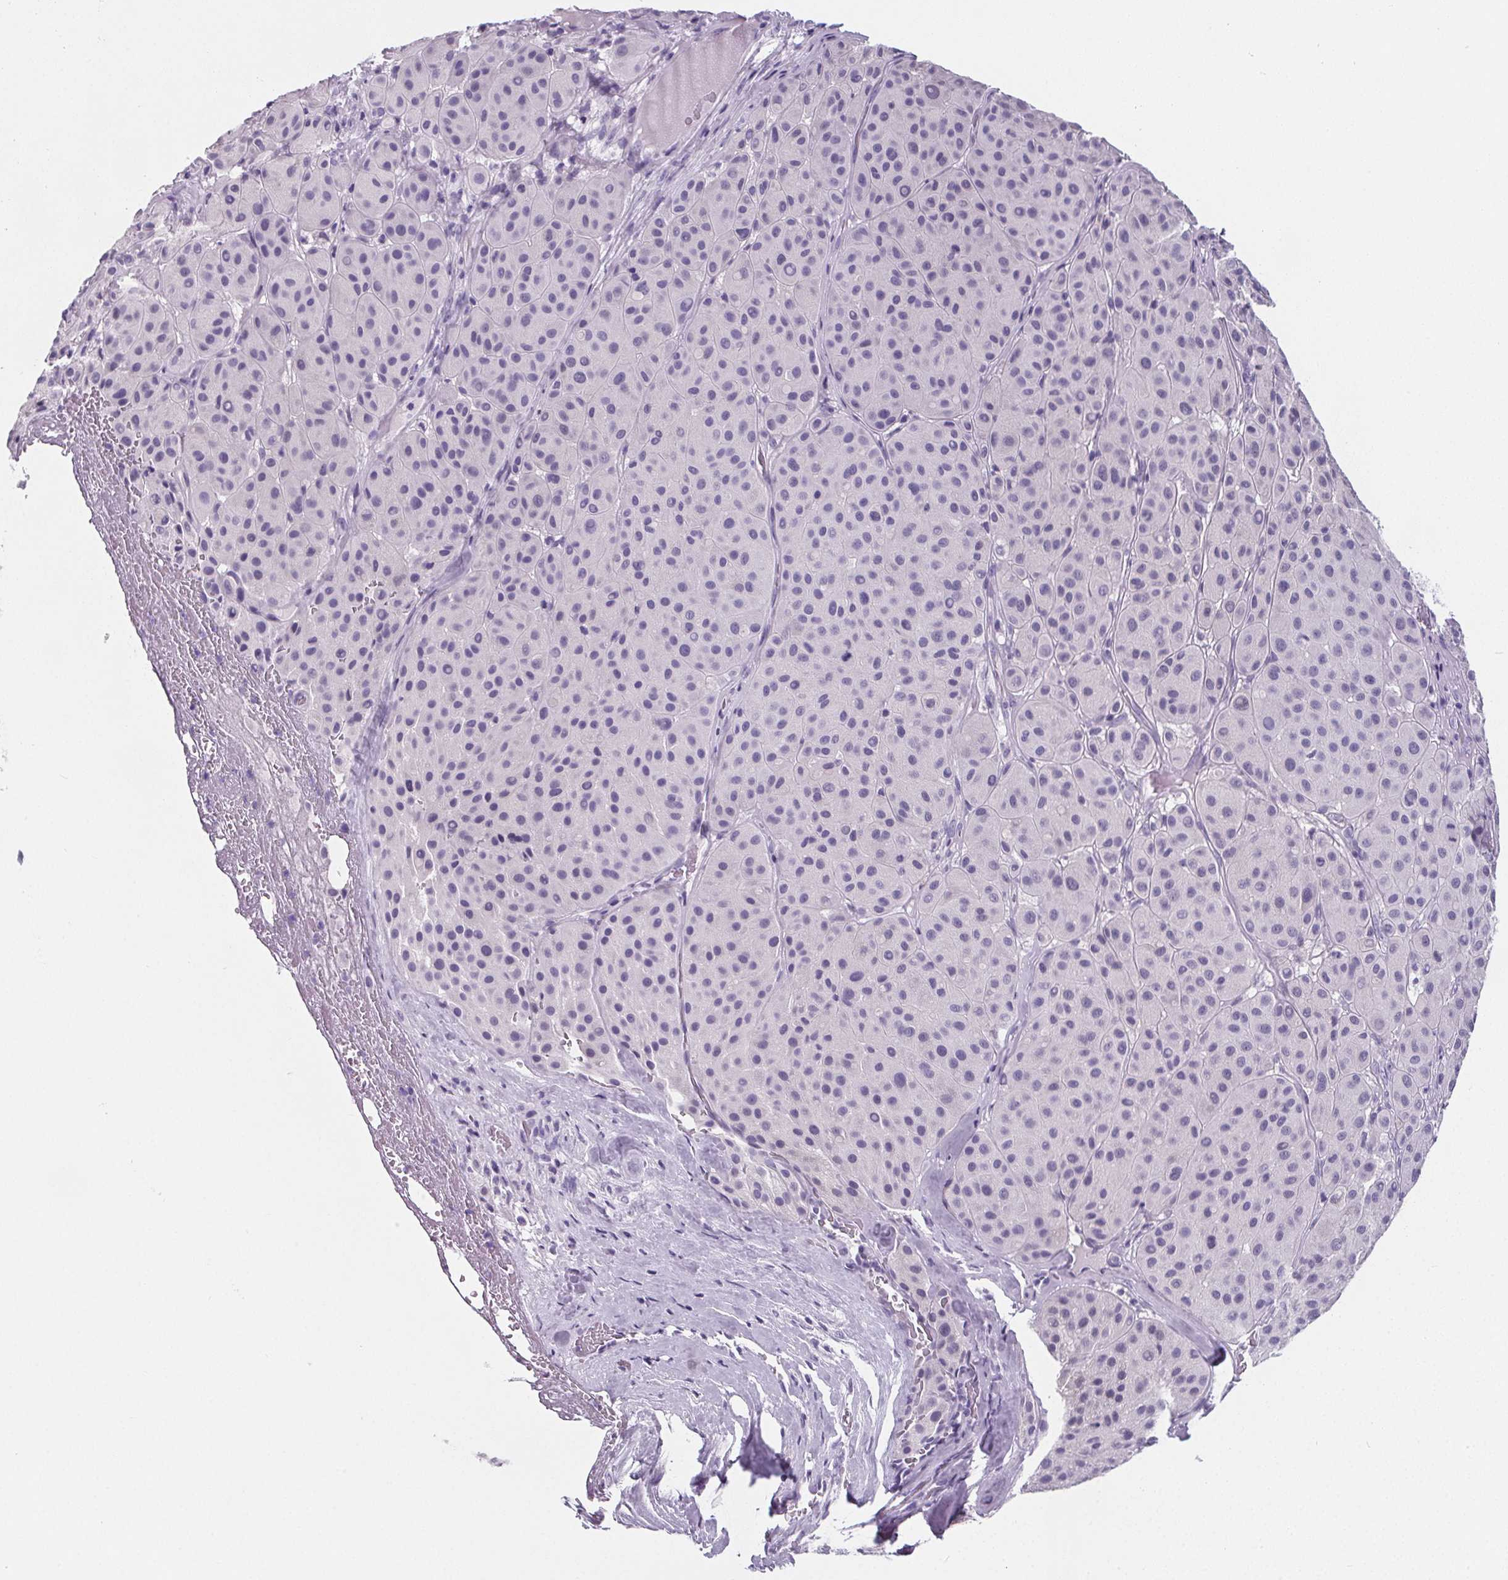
{"staining": {"intensity": "negative", "quantity": "none", "location": "none"}, "tissue": "melanoma", "cell_type": "Tumor cells", "image_type": "cancer", "snomed": [{"axis": "morphology", "description": "Malignant melanoma, Metastatic site"}, {"axis": "topography", "description": "Smooth muscle"}], "caption": "The micrograph reveals no significant expression in tumor cells of melanoma. (Immunohistochemistry, brightfield microscopy, high magnification).", "gene": "ADRB1", "patient": {"sex": "male", "age": 41}}